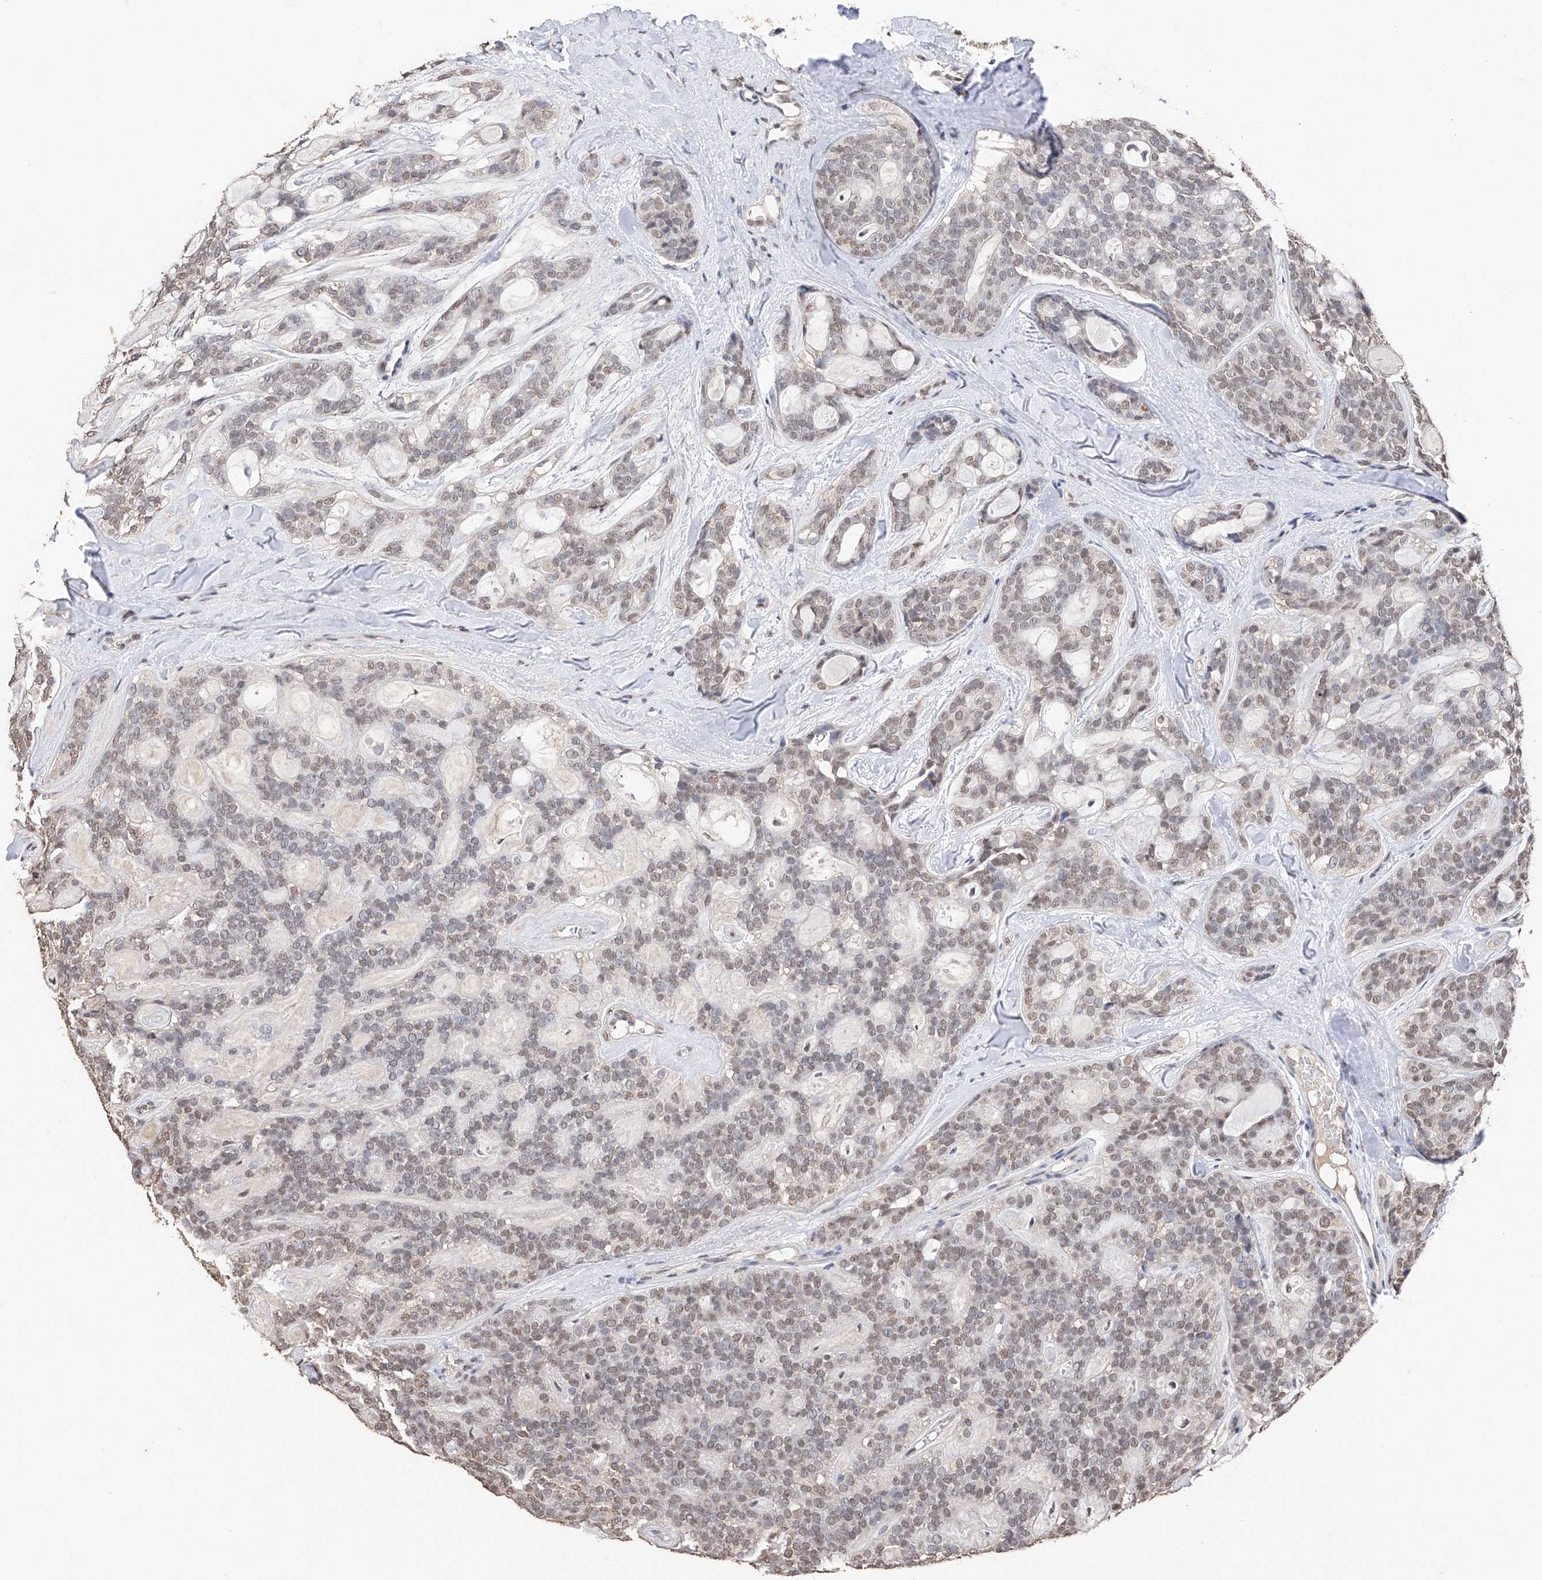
{"staining": {"intensity": "weak", "quantity": "25%-75%", "location": "nuclear"}, "tissue": "head and neck cancer", "cell_type": "Tumor cells", "image_type": "cancer", "snomed": [{"axis": "morphology", "description": "Adenocarcinoma, NOS"}, {"axis": "topography", "description": "Head-Neck"}], "caption": "Adenocarcinoma (head and neck) tissue exhibits weak nuclear staining in approximately 25%-75% of tumor cells, visualized by immunohistochemistry. (brown staining indicates protein expression, while blue staining denotes nuclei).", "gene": "DMAP1", "patient": {"sex": "male", "age": 66}}